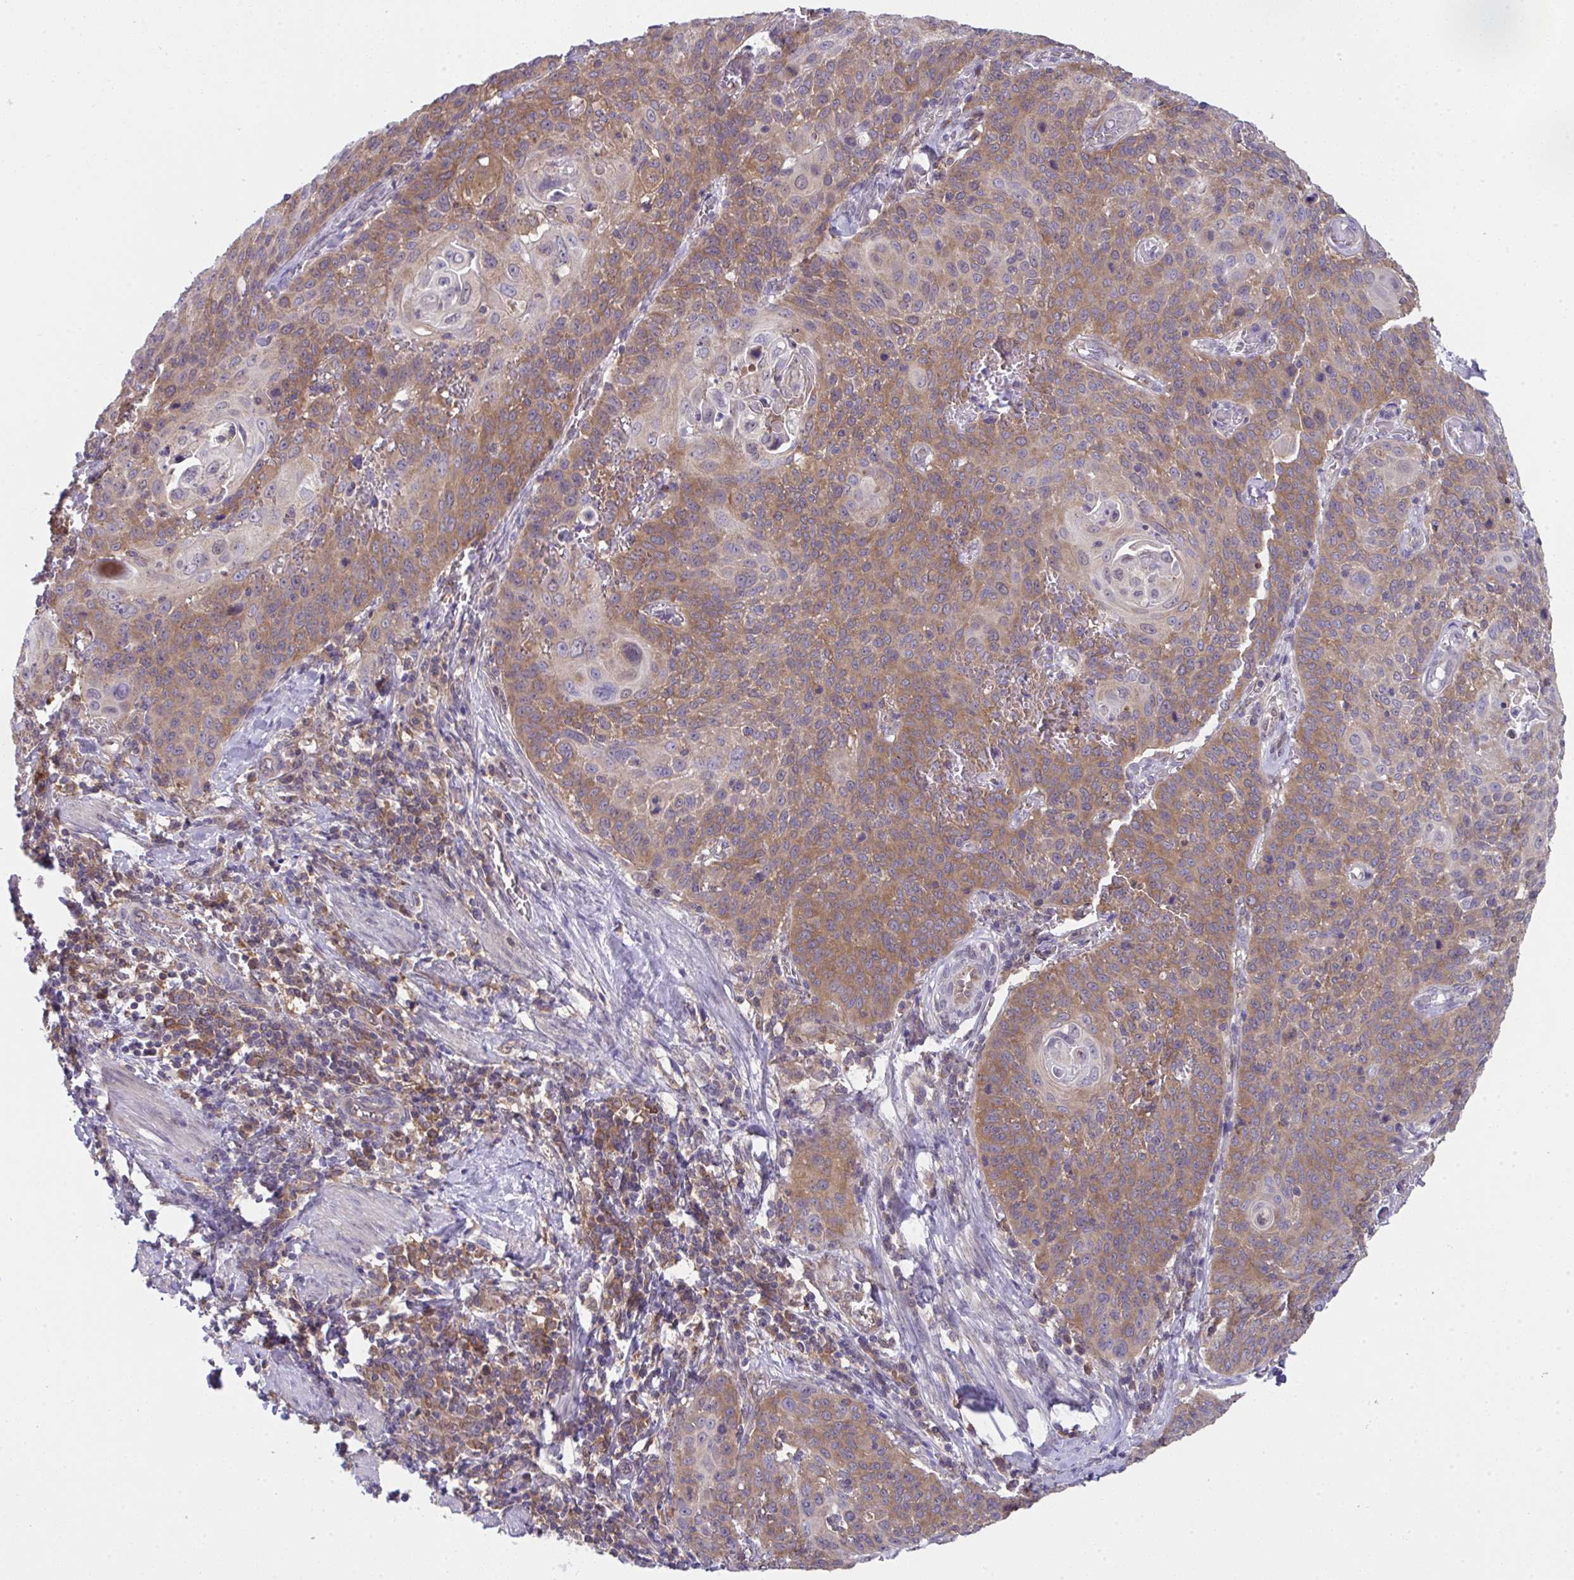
{"staining": {"intensity": "moderate", "quantity": ">75%", "location": "cytoplasmic/membranous"}, "tissue": "cervical cancer", "cell_type": "Tumor cells", "image_type": "cancer", "snomed": [{"axis": "morphology", "description": "Squamous cell carcinoma, NOS"}, {"axis": "topography", "description": "Cervix"}], "caption": "The immunohistochemical stain shows moderate cytoplasmic/membranous staining in tumor cells of squamous cell carcinoma (cervical) tissue.", "gene": "ALDH16A1", "patient": {"sex": "female", "age": 65}}